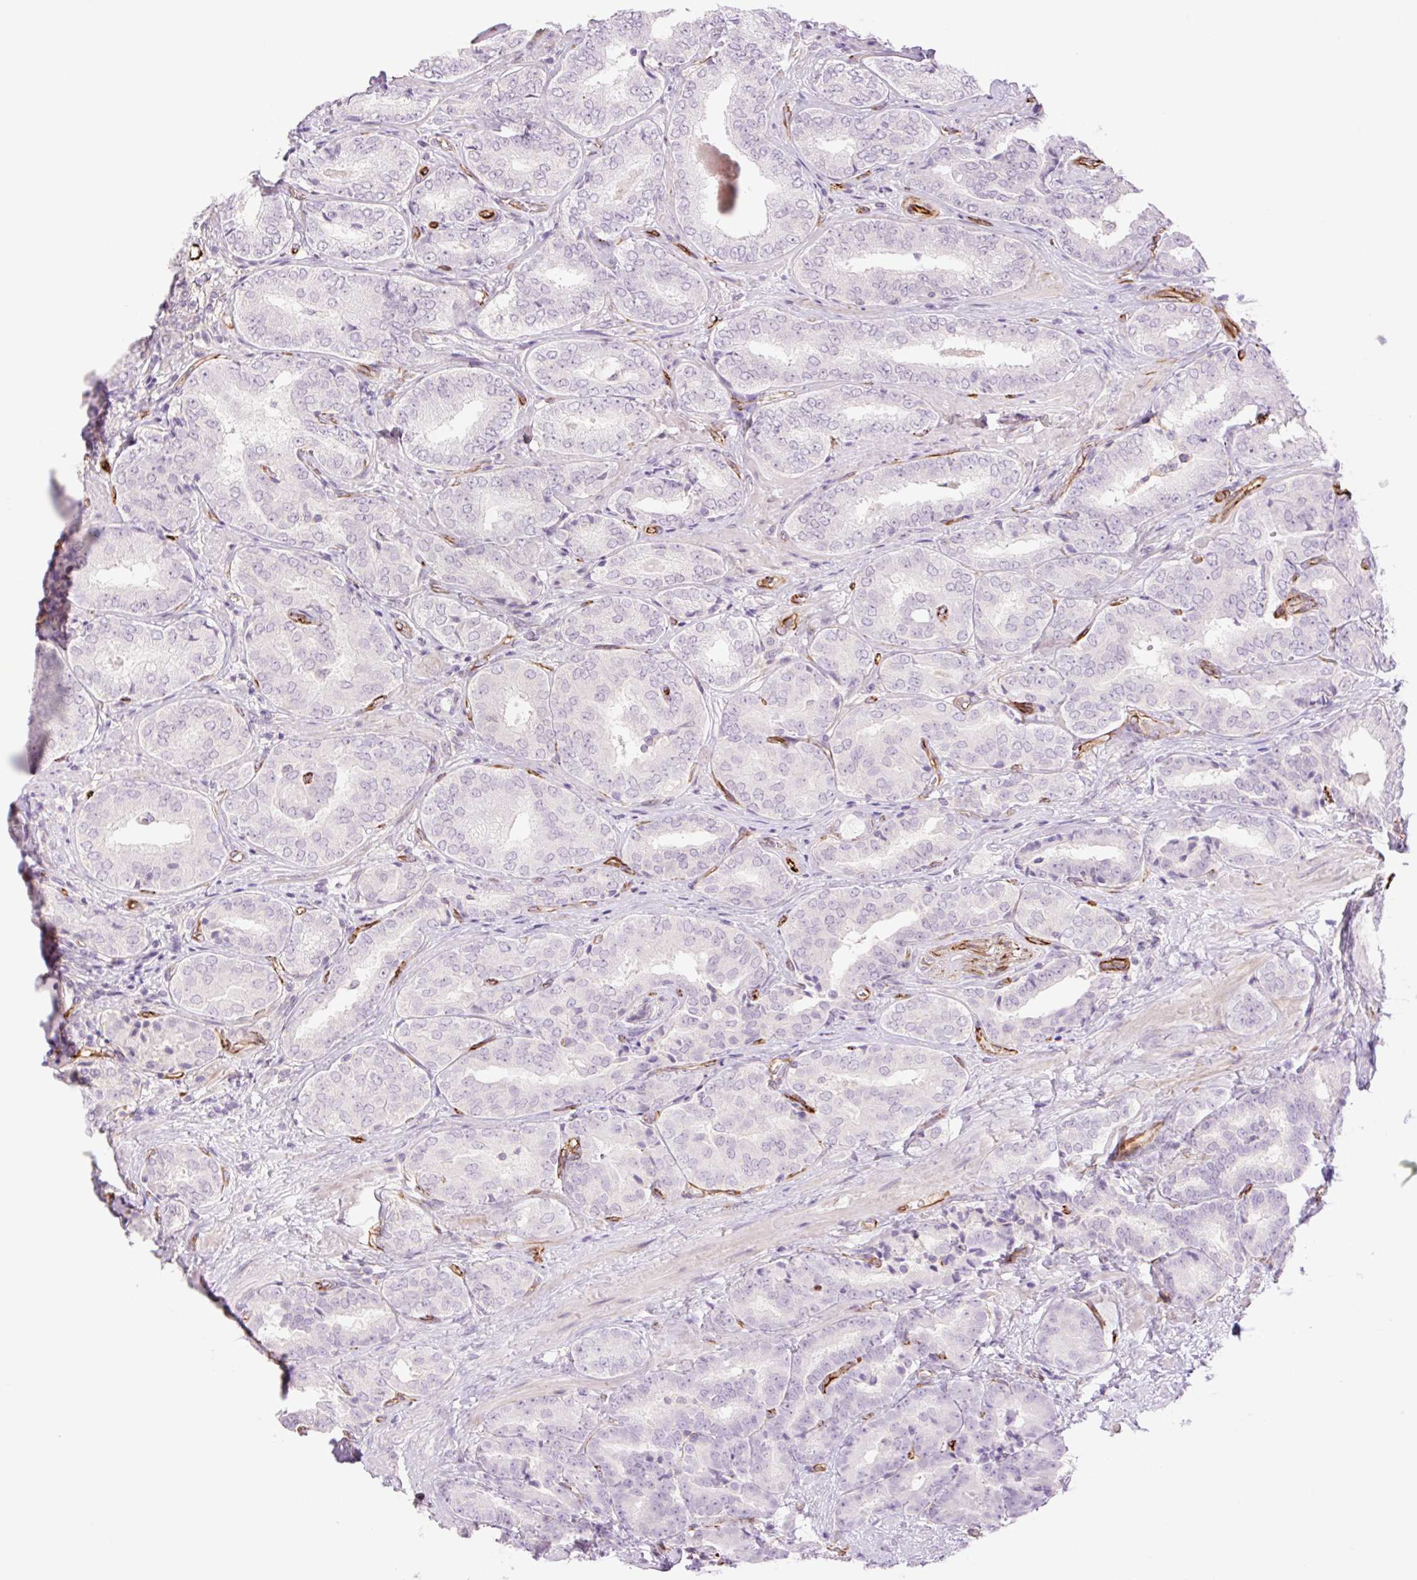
{"staining": {"intensity": "negative", "quantity": "none", "location": "none"}, "tissue": "prostate cancer", "cell_type": "Tumor cells", "image_type": "cancer", "snomed": [{"axis": "morphology", "description": "Adenocarcinoma, High grade"}, {"axis": "topography", "description": "Prostate"}], "caption": "Micrograph shows no protein expression in tumor cells of prostate adenocarcinoma (high-grade) tissue. (DAB (3,3'-diaminobenzidine) immunohistochemistry (IHC), high magnification).", "gene": "ZFYVE21", "patient": {"sex": "male", "age": 72}}